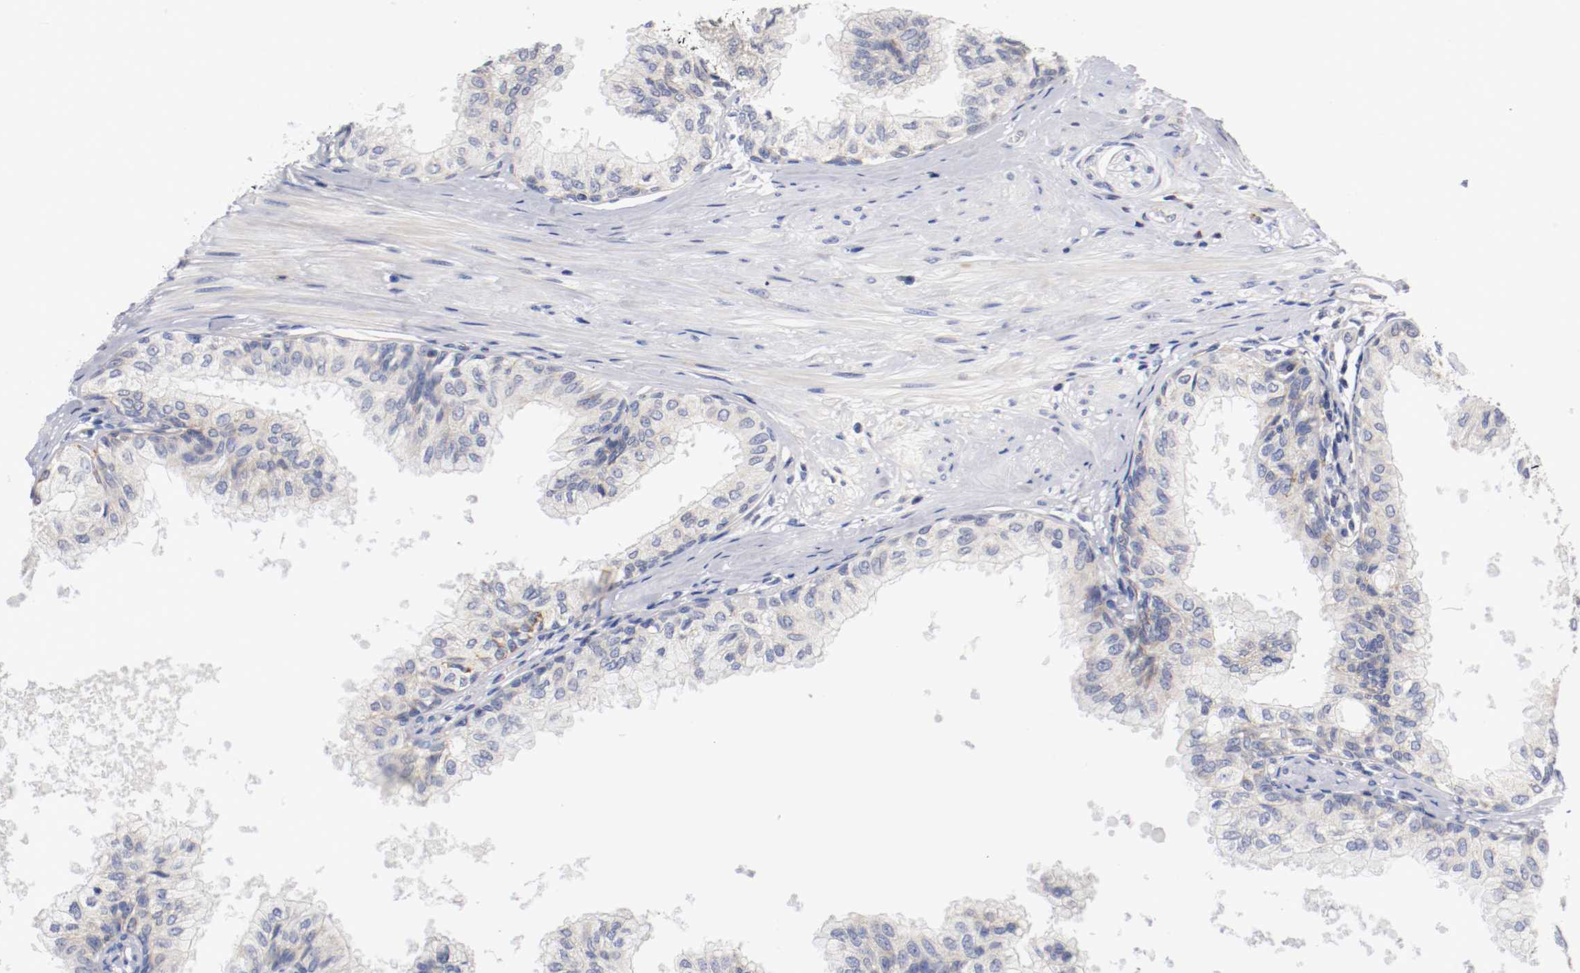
{"staining": {"intensity": "weak", "quantity": "<25%", "location": "cytoplasmic/membranous"}, "tissue": "prostate", "cell_type": "Glandular cells", "image_type": "normal", "snomed": [{"axis": "morphology", "description": "Normal tissue, NOS"}, {"axis": "topography", "description": "Prostate"}, {"axis": "topography", "description": "Seminal veicle"}], "caption": "Micrograph shows no significant protein expression in glandular cells of benign prostate. Brightfield microscopy of immunohistochemistry (IHC) stained with DAB (3,3'-diaminobenzidine) (brown) and hematoxylin (blue), captured at high magnification.", "gene": "PCSK6", "patient": {"sex": "male", "age": 60}}